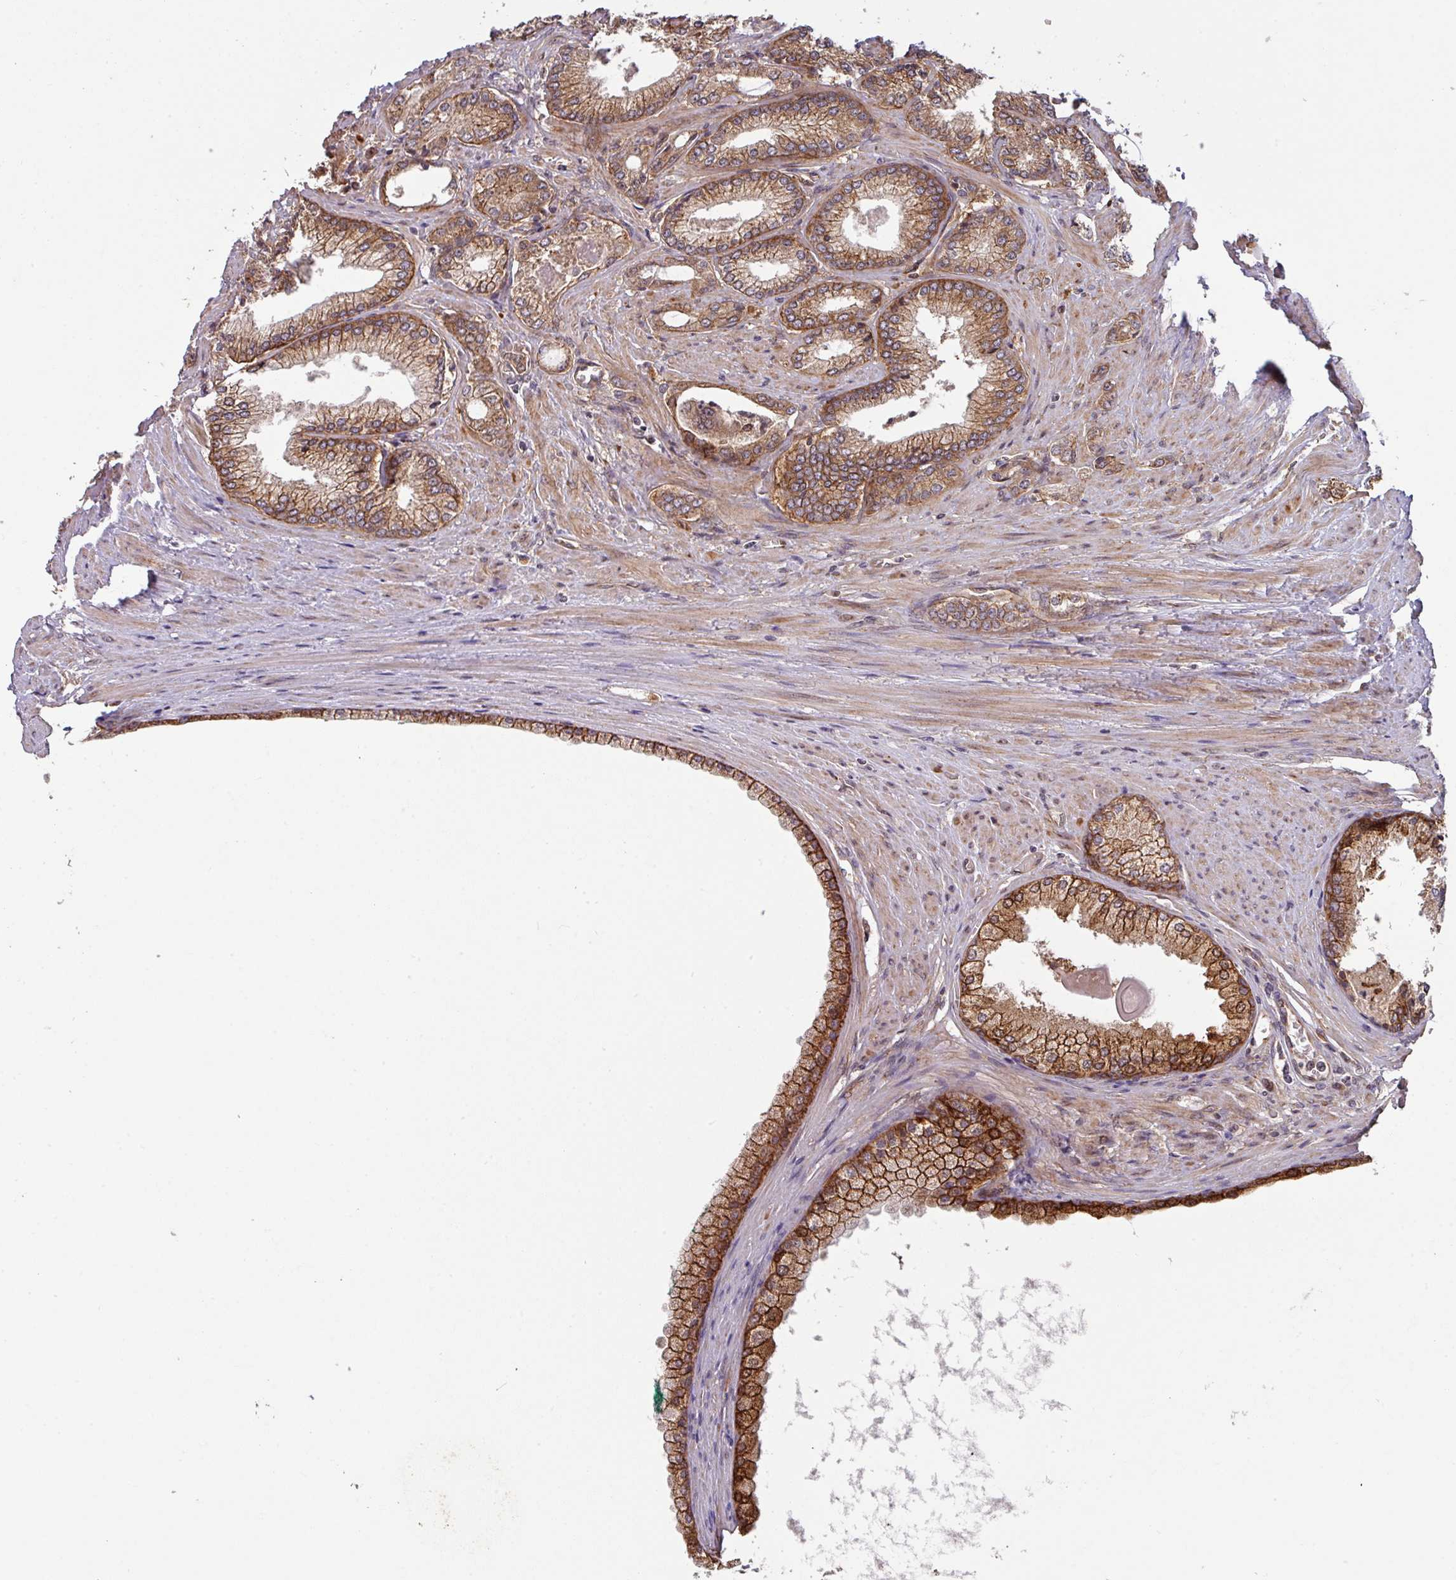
{"staining": {"intensity": "moderate", "quantity": ">75%", "location": "cytoplasmic/membranous"}, "tissue": "prostate cancer", "cell_type": "Tumor cells", "image_type": "cancer", "snomed": [{"axis": "morphology", "description": "Adenocarcinoma, High grade"}, {"axis": "topography", "description": "Prostate"}], "caption": "The photomicrograph exhibits staining of adenocarcinoma (high-grade) (prostate), revealing moderate cytoplasmic/membranous protein staining (brown color) within tumor cells.", "gene": "CYFIP2", "patient": {"sex": "male", "age": 66}}